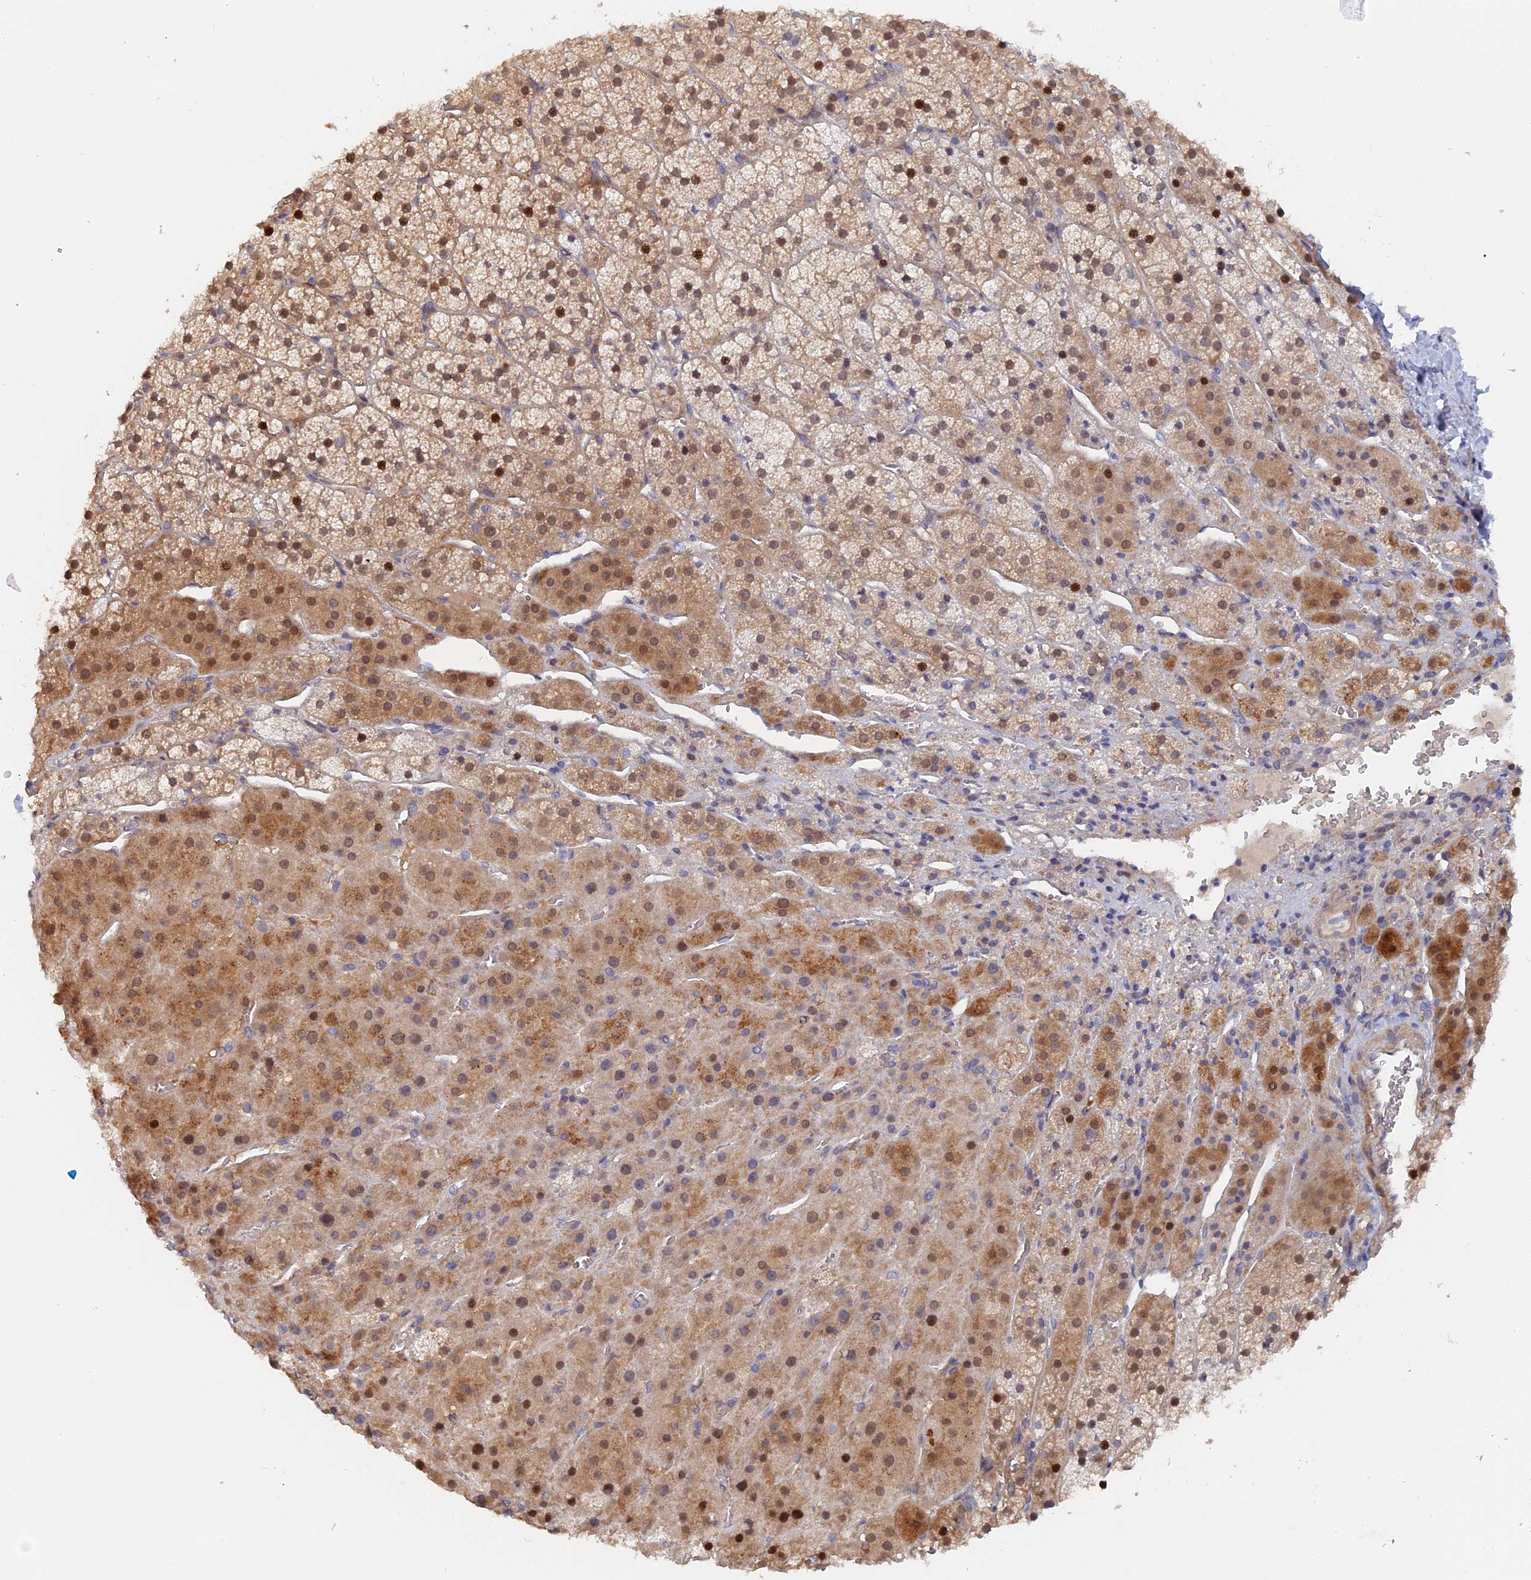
{"staining": {"intensity": "moderate", "quantity": "25%-75%", "location": "cytoplasmic/membranous,nuclear"}, "tissue": "adrenal gland", "cell_type": "Glandular cells", "image_type": "normal", "snomed": [{"axis": "morphology", "description": "Normal tissue, NOS"}, {"axis": "topography", "description": "Adrenal gland"}], "caption": "Immunohistochemistry (IHC) micrograph of normal human adrenal gland stained for a protein (brown), which exhibits medium levels of moderate cytoplasmic/membranous,nuclear positivity in approximately 25%-75% of glandular cells.", "gene": "ELOVL6", "patient": {"sex": "female", "age": 44}}